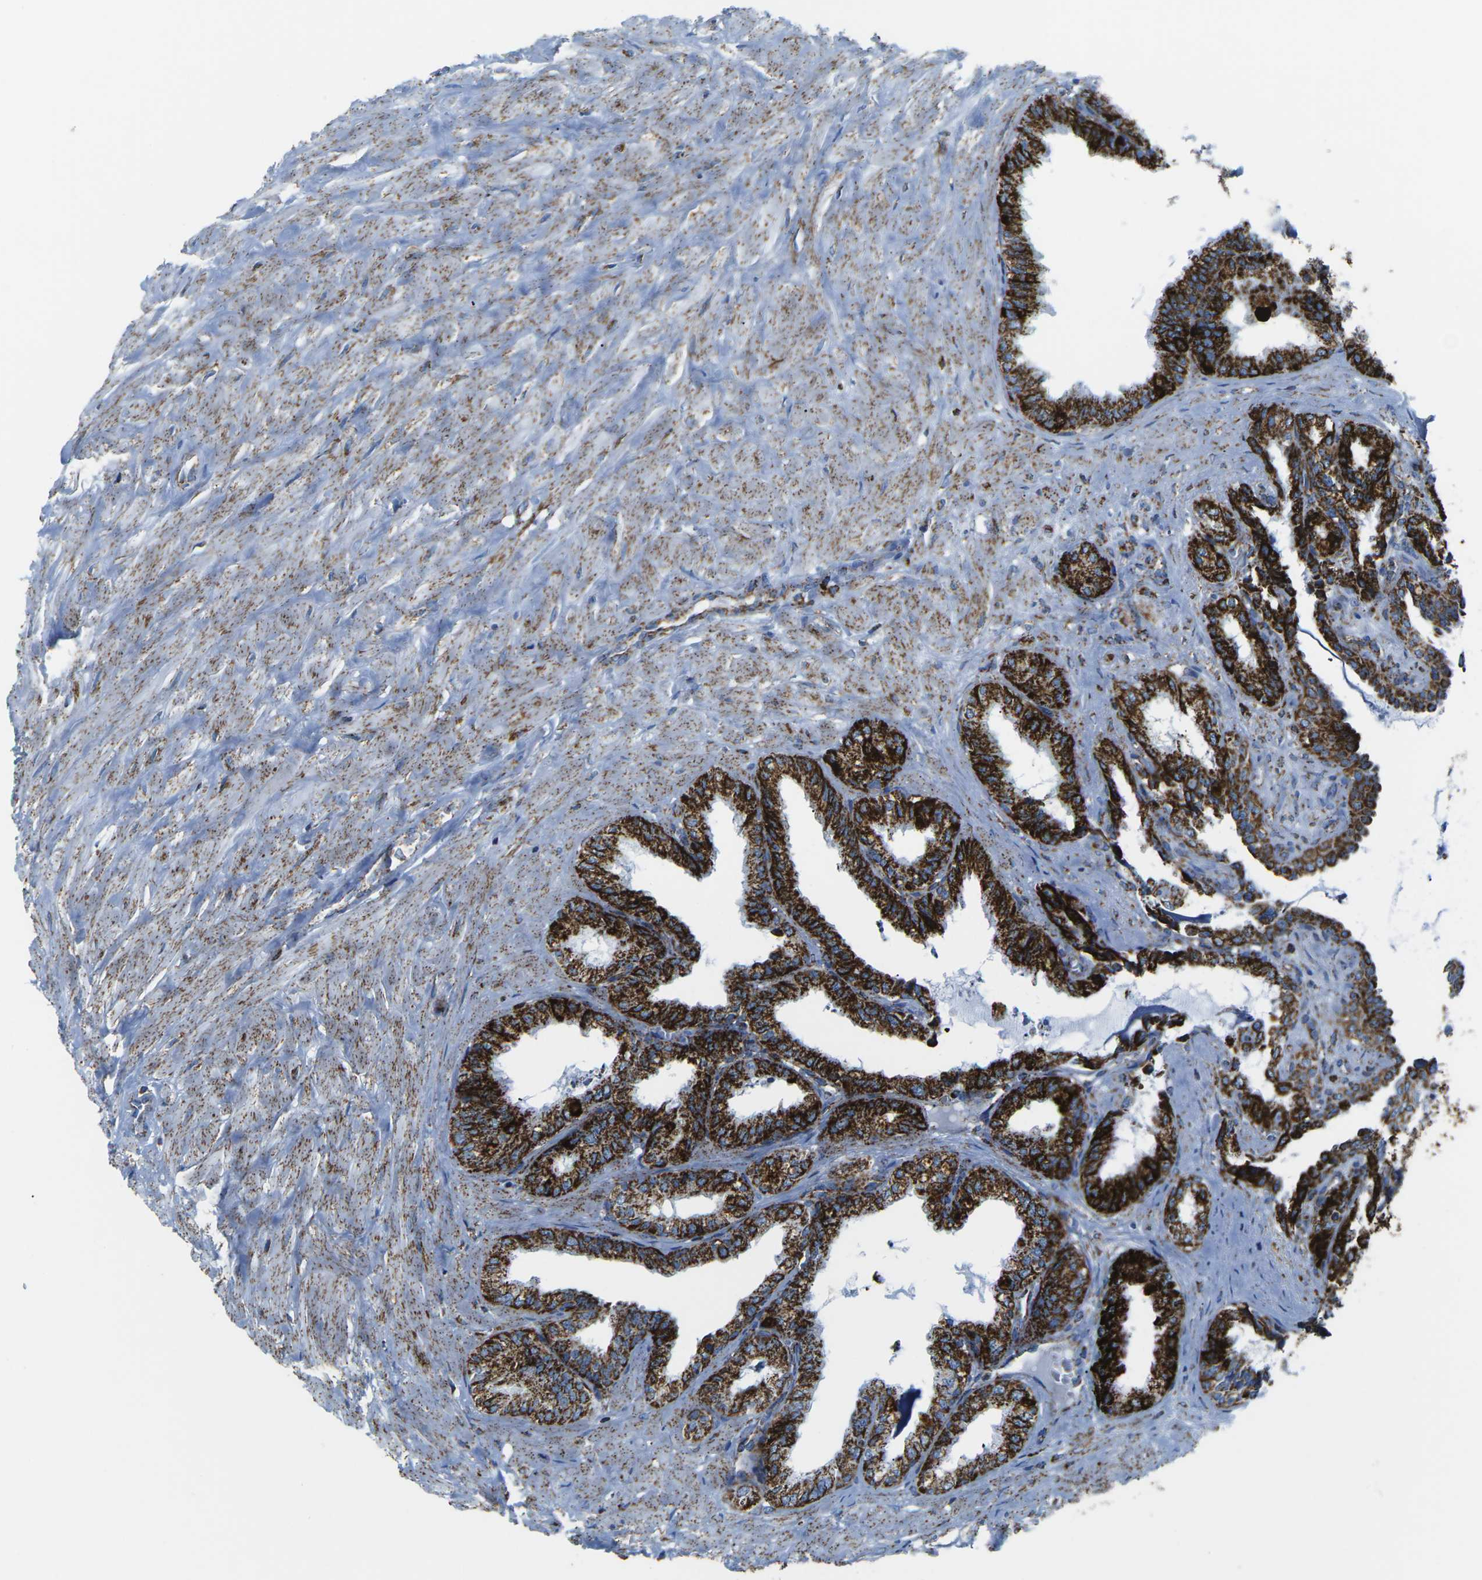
{"staining": {"intensity": "strong", "quantity": ">75%", "location": "cytoplasmic/membranous"}, "tissue": "seminal vesicle", "cell_type": "Glandular cells", "image_type": "normal", "snomed": [{"axis": "morphology", "description": "Normal tissue, NOS"}, {"axis": "topography", "description": "Seminal veicle"}], "caption": "Immunohistochemical staining of benign seminal vesicle shows >75% levels of strong cytoplasmic/membranous protein expression in about >75% of glandular cells. The staining is performed using DAB (3,3'-diaminobenzidine) brown chromogen to label protein expression. The nuclei are counter-stained blue using hematoxylin.", "gene": "MT", "patient": {"sex": "male", "age": 64}}